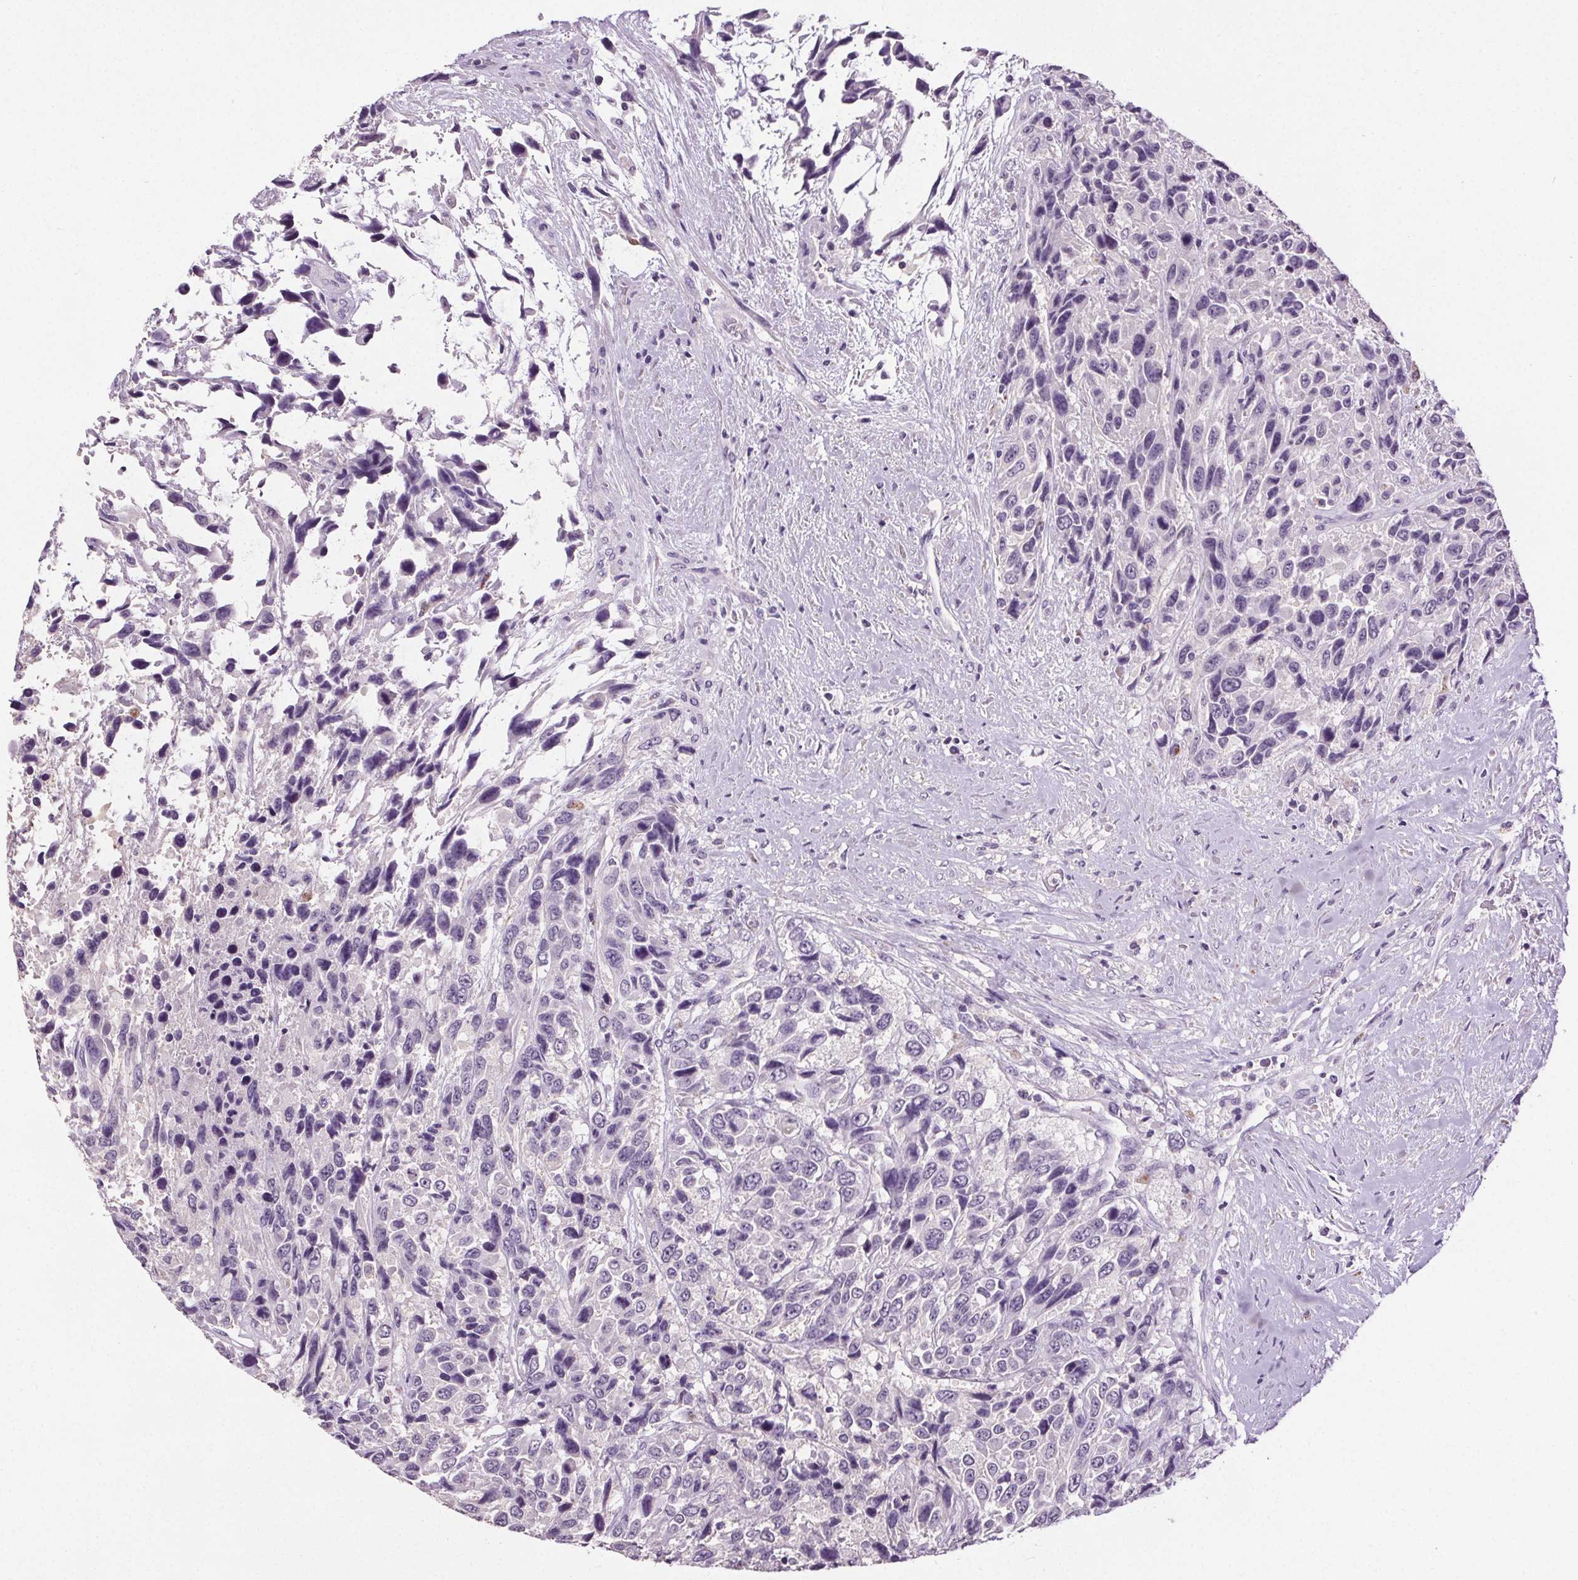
{"staining": {"intensity": "negative", "quantity": "none", "location": "none"}, "tissue": "urothelial cancer", "cell_type": "Tumor cells", "image_type": "cancer", "snomed": [{"axis": "morphology", "description": "Urothelial carcinoma, High grade"}, {"axis": "topography", "description": "Urinary bladder"}], "caption": "Immunohistochemical staining of urothelial cancer shows no significant positivity in tumor cells.", "gene": "GPIHBP1", "patient": {"sex": "female", "age": 70}}